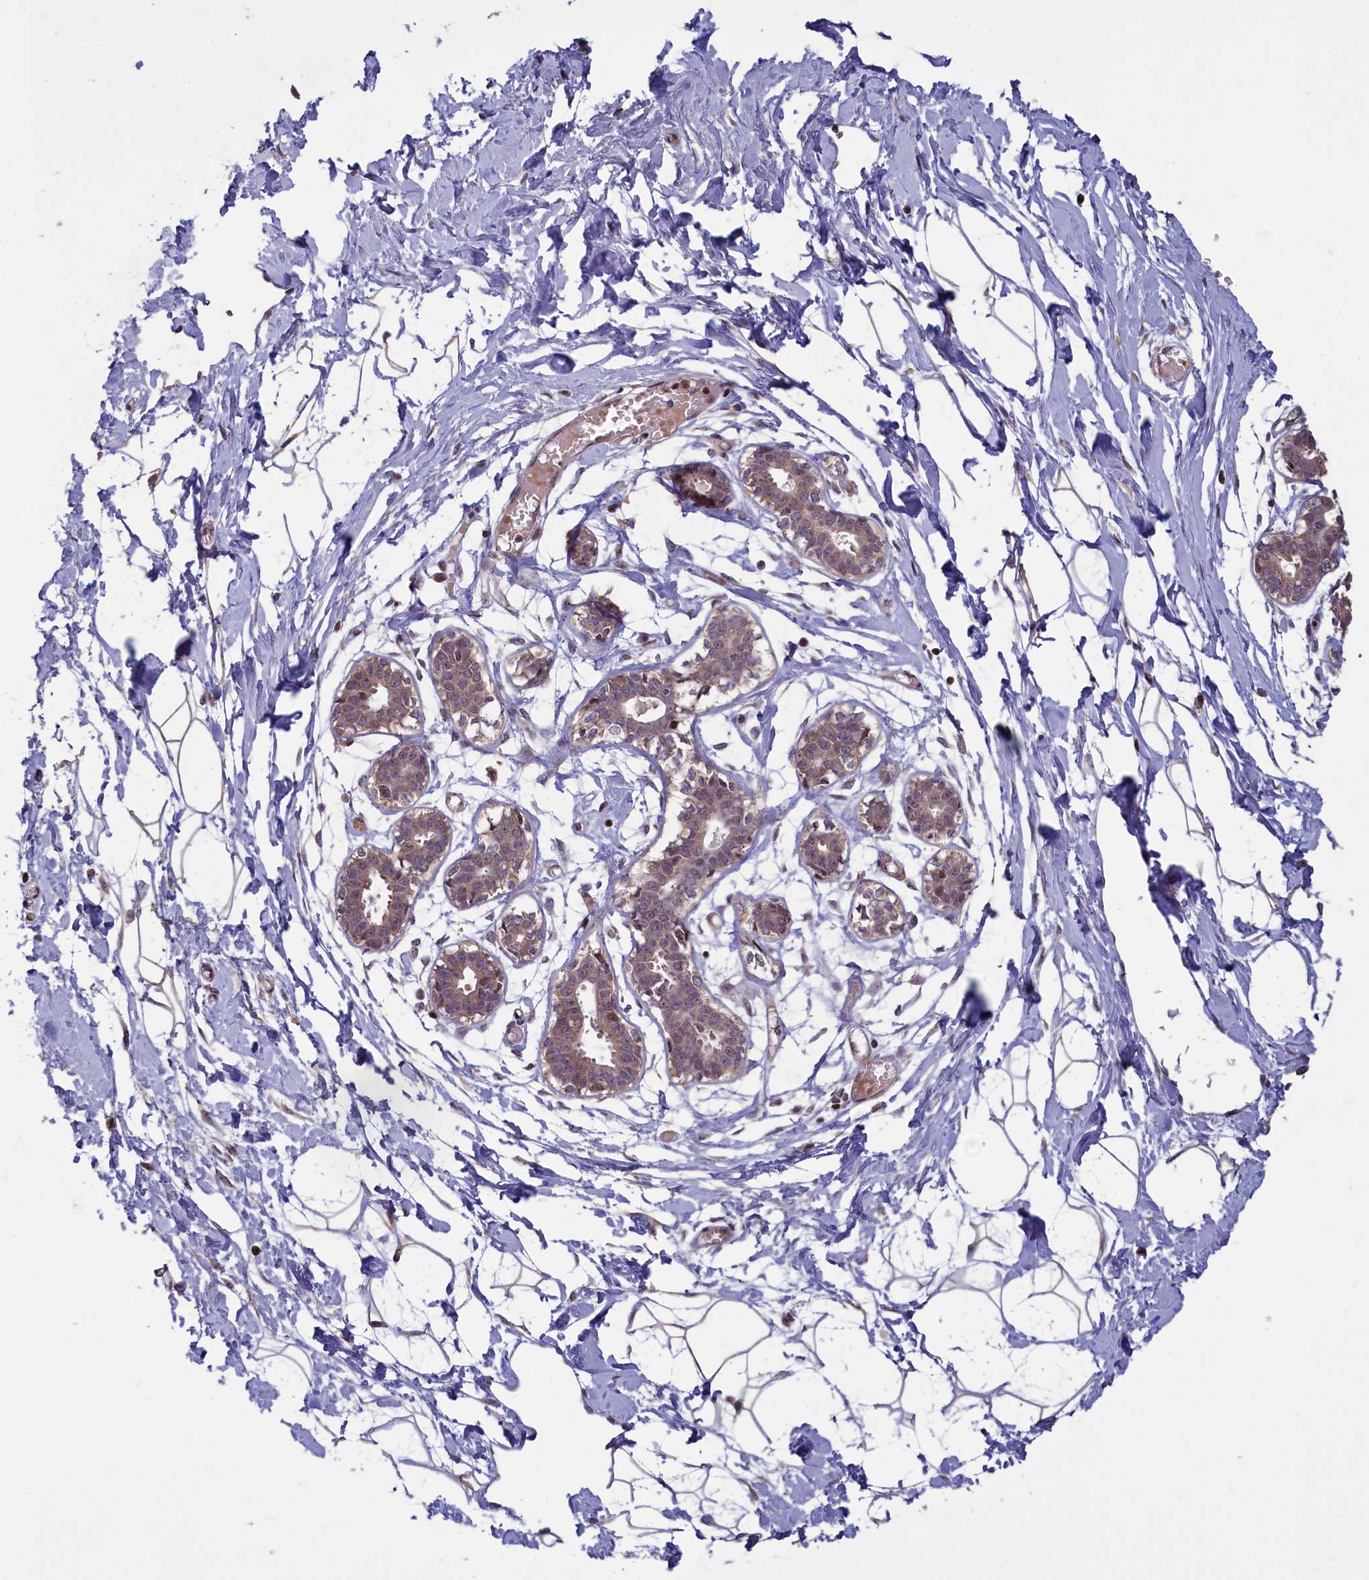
{"staining": {"intensity": "negative", "quantity": "none", "location": "none"}, "tissue": "breast", "cell_type": "Adipocytes", "image_type": "normal", "snomed": [{"axis": "morphology", "description": "Normal tissue, NOS"}, {"axis": "topography", "description": "Breast"}], "caption": "Immunohistochemistry micrograph of benign breast: breast stained with DAB (3,3'-diaminobenzidine) displays no significant protein positivity in adipocytes. Nuclei are stained in blue.", "gene": "NUBP1", "patient": {"sex": "female", "age": 27}}